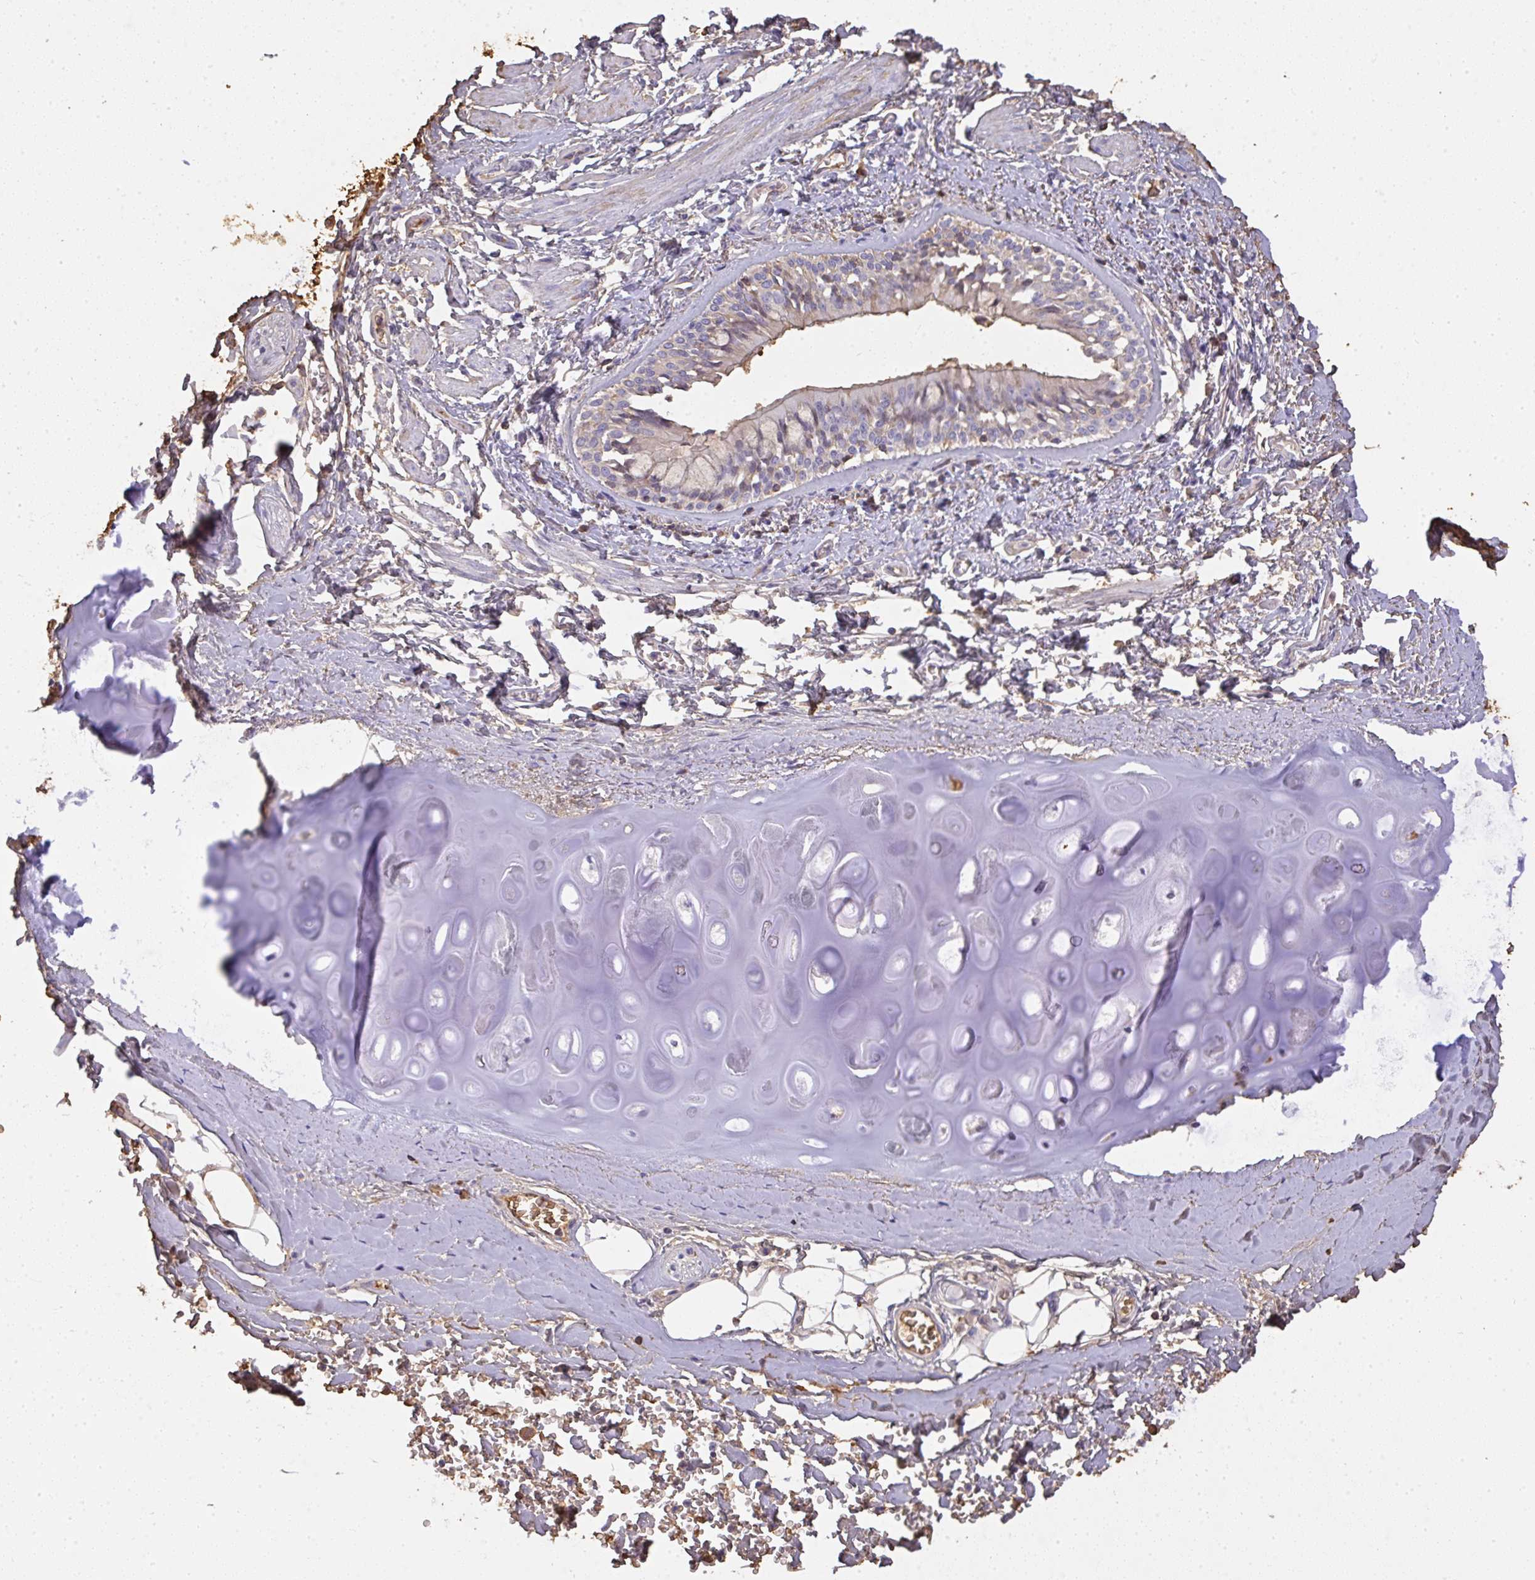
{"staining": {"intensity": "negative", "quantity": "none", "location": "none"}, "tissue": "adipose tissue", "cell_type": "Adipocytes", "image_type": "normal", "snomed": [{"axis": "morphology", "description": "Normal tissue, NOS"}, {"axis": "morphology", "description": "Degeneration, NOS"}, {"axis": "topography", "description": "Cartilage tissue"}, {"axis": "topography", "description": "Lung"}], "caption": "Protein analysis of benign adipose tissue reveals no significant staining in adipocytes.", "gene": "SMYD5", "patient": {"sex": "female", "age": 61}}